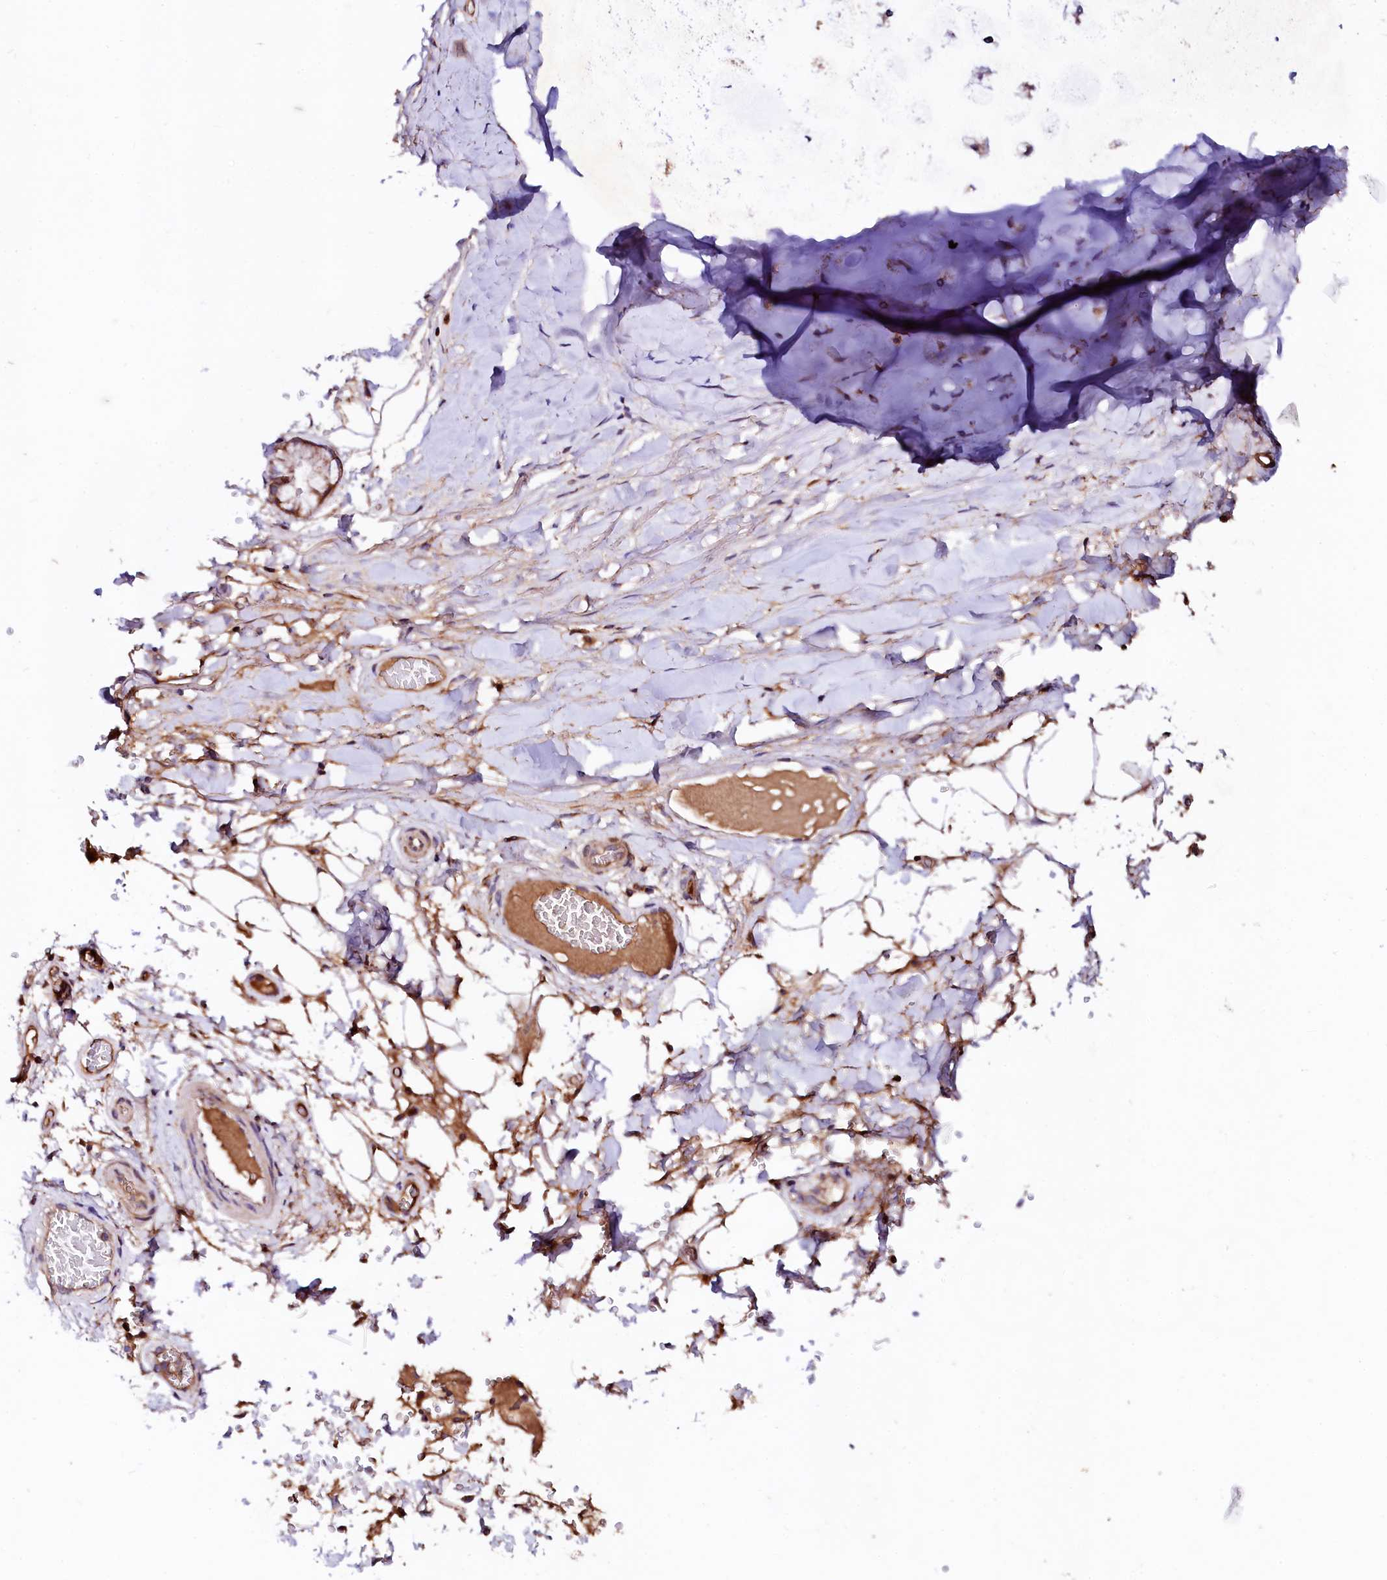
{"staining": {"intensity": "moderate", "quantity": "25%-75%", "location": "cytoplasmic/membranous"}, "tissue": "adipose tissue", "cell_type": "Adipocytes", "image_type": "normal", "snomed": [{"axis": "morphology", "description": "Normal tissue, NOS"}, {"axis": "topography", "description": "Cartilage tissue"}], "caption": "Benign adipose tissue displays moderate cytoplasmic/membranous expression in approximately 25%-75% of adipocytes (brown staining indicates protein expression, while blue staining denotes nuclei)..", "gene": "ST3GAL1", "patient": {"sex": "female", "age": 63}}